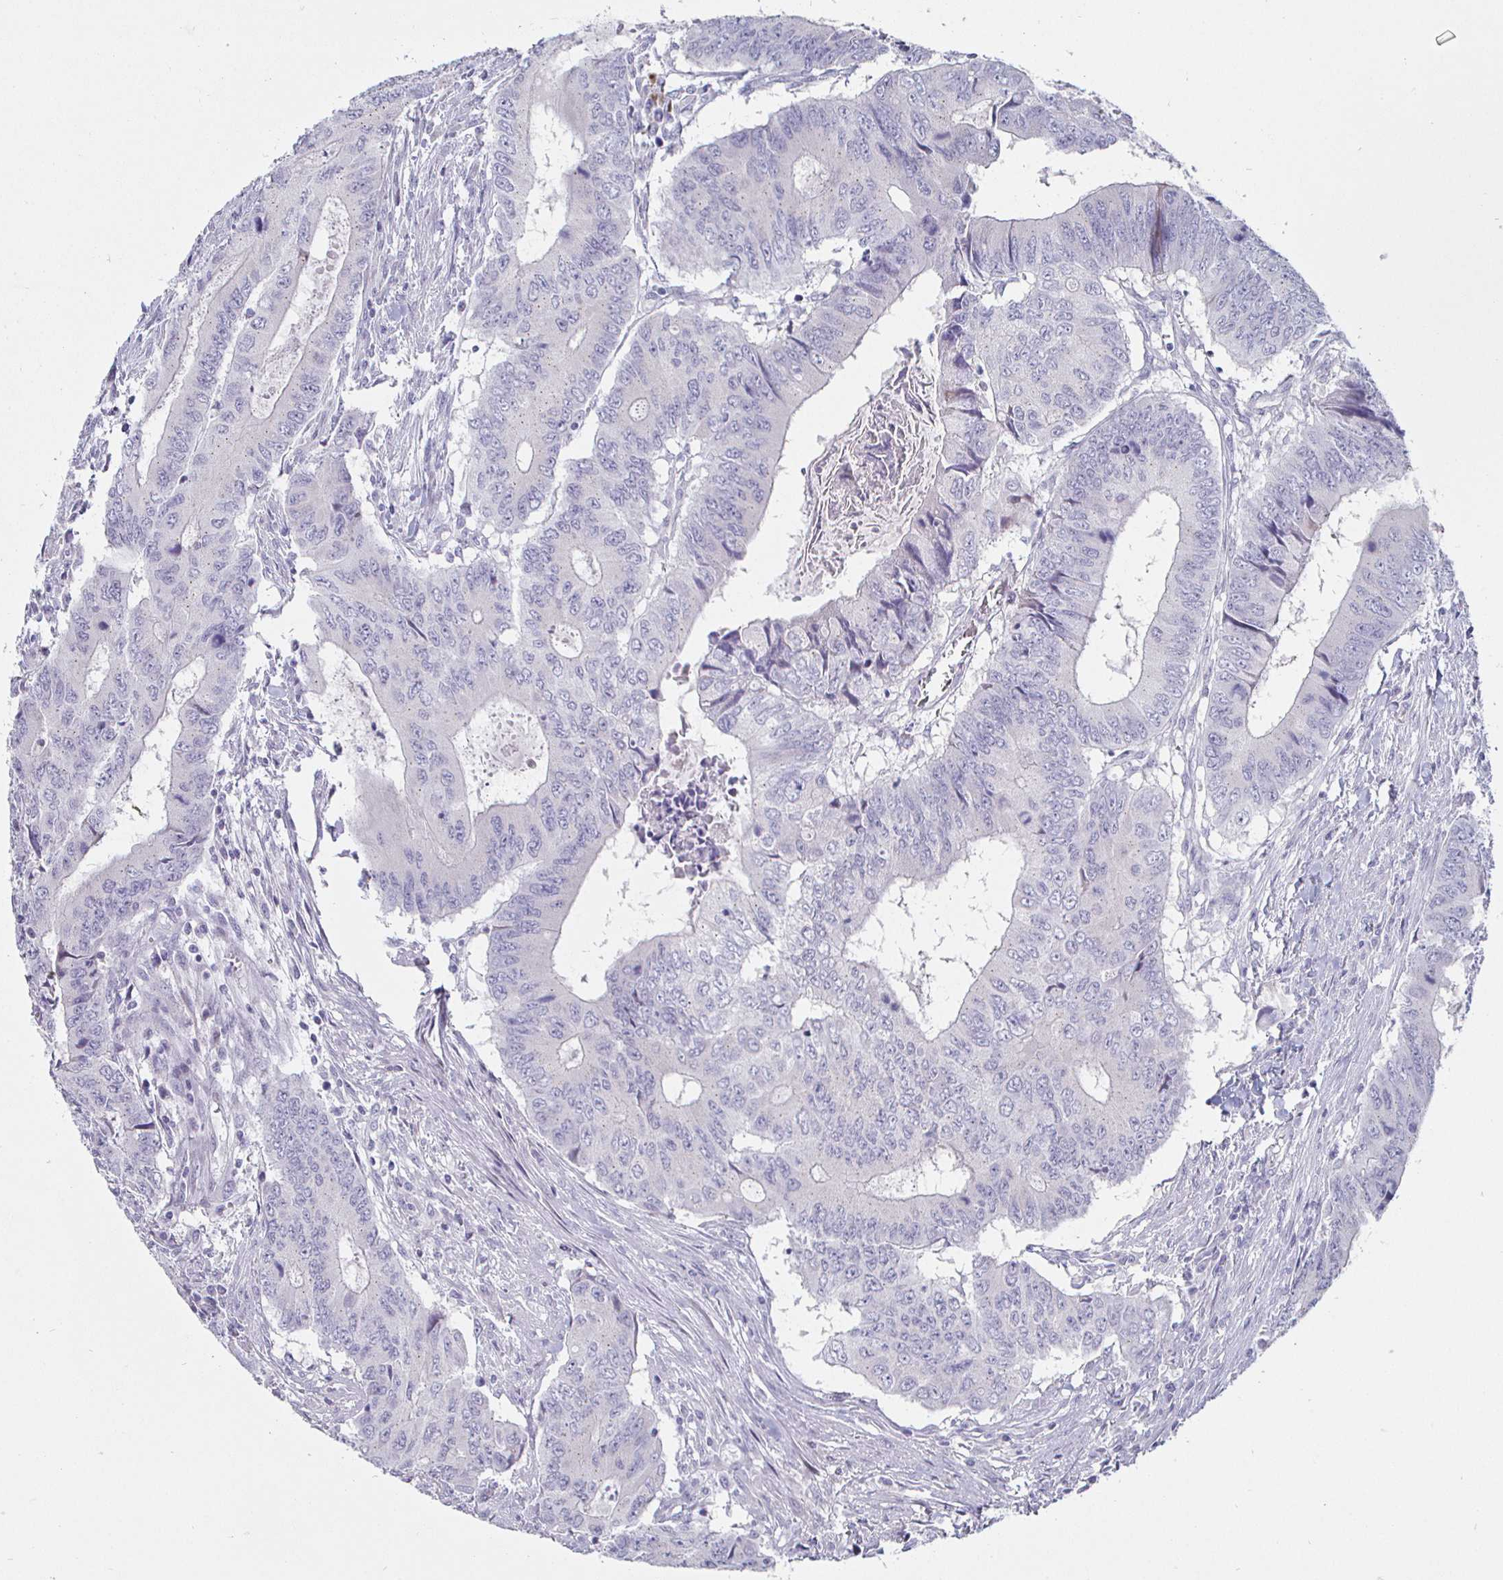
{"staining": {"intensity": "negative", "quantity": "none", "location": "none"}, "tissue": "colorectal cancer", "cell_type": "Tumor cells", "image_type": "cancer", "snomed": [{"axis": "morphology", "description": "Adenocarcinoma, NOS"}, {"axis": "topography", "description": "Colon"}], "caption": "Tumor cells show no significant protein positivity in adenocarcinoma (colorectal). (DAB (3,3'-diaminobenzidine) immunohistochemistry (IHC), high magnification).", "gene": "DMRTB1", "patient": {"sex": "male", "age": 53}}